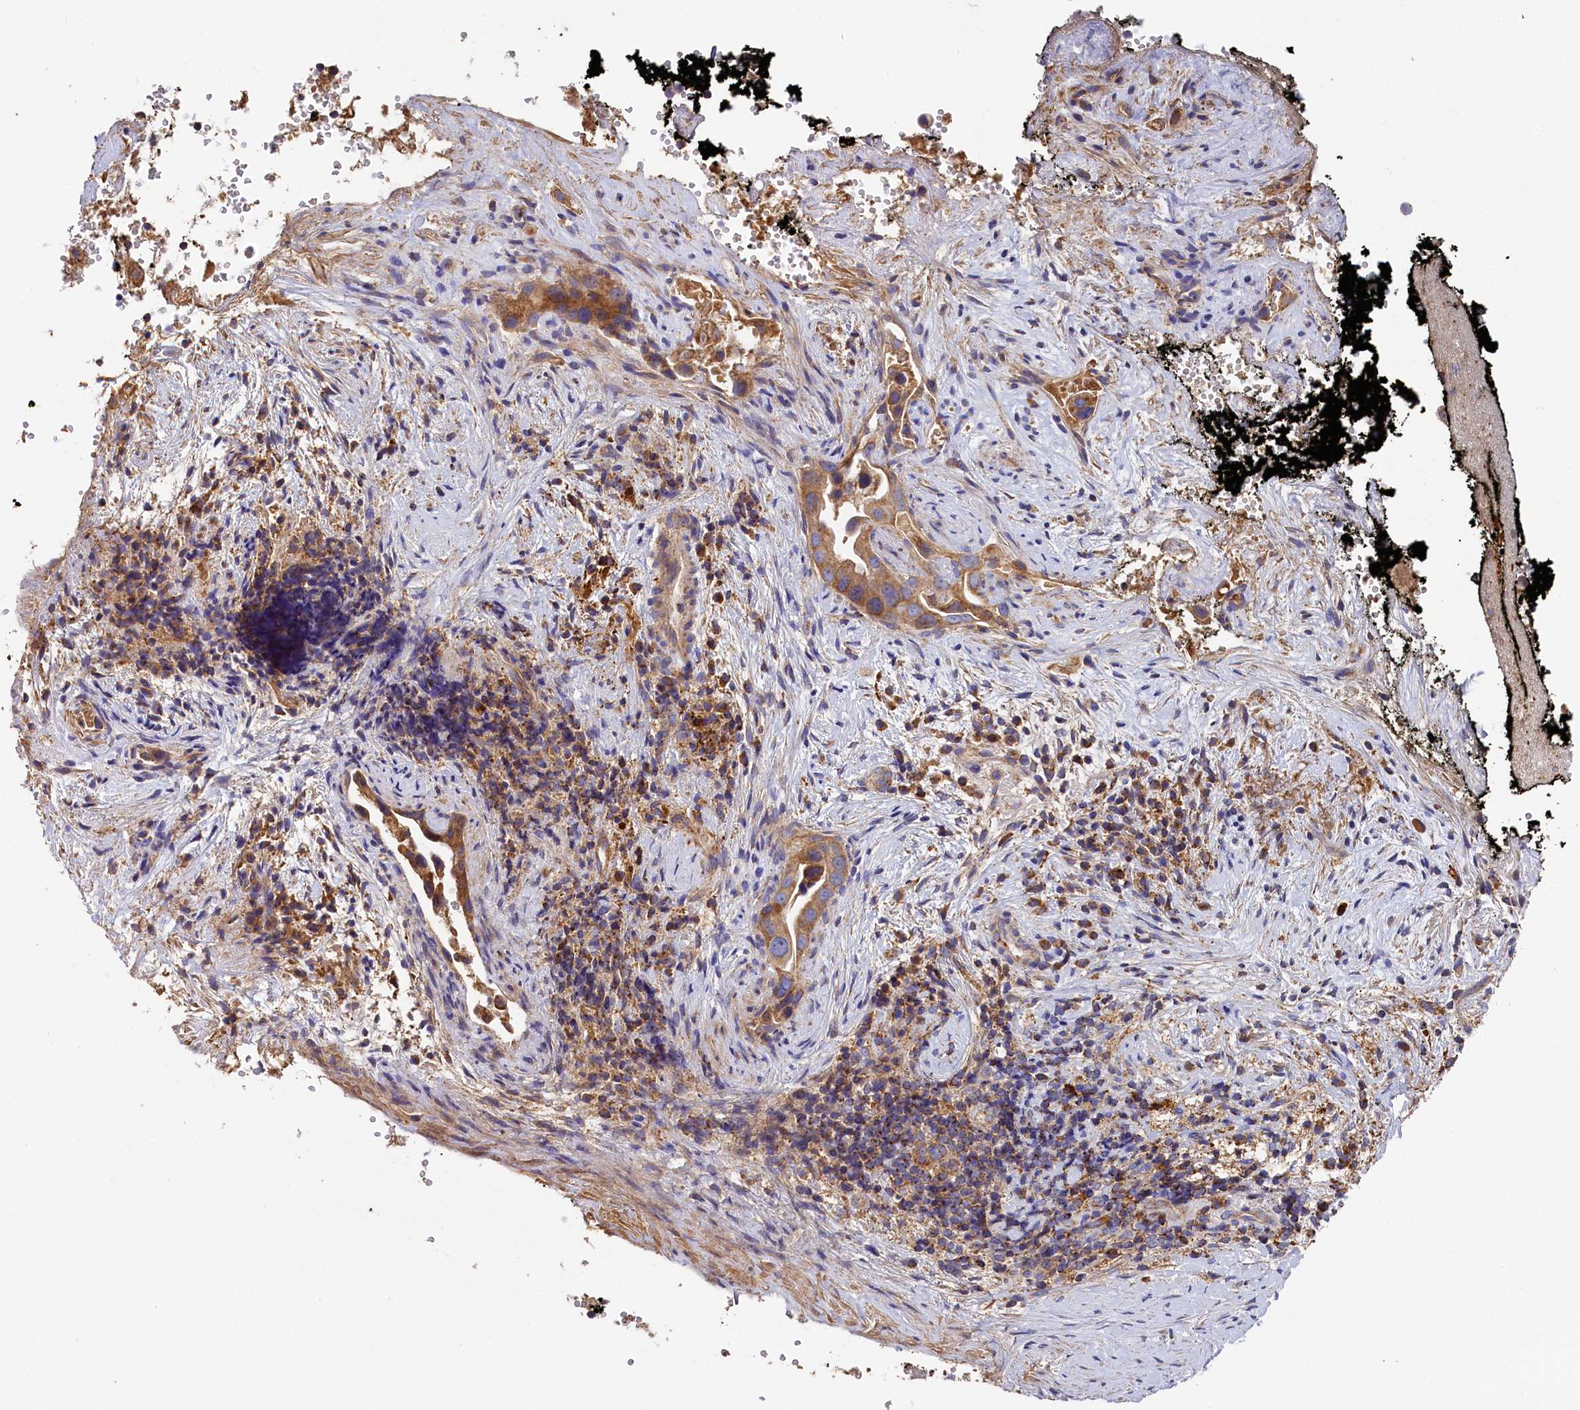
{"staining": {"intensity": "moderate", "quantity": "25%-75%", "location": "cytoplasmic/membranous"}, "tissue": "pancreatic cancer", "cell_type": "Tumor cells", "image_type": "cancer", "snomed": [{"axis": "morphology", "description": "Inflammation, NOS"}, {"axis": "morphology", "description": "Adenocarcinoma, NOS"}, {"axis": "topography", "description": "Pancreas"}], "caption": "A high-resolution histopathology image shows immunohistochemistry staining of pancreatic cancer, which demonstrates moderate cytoplasmic/membranous staining in approximately 25%-75% of tumor cells.", "gene": "SEC31B", "patient": {"sex": "female", "age": 56}}